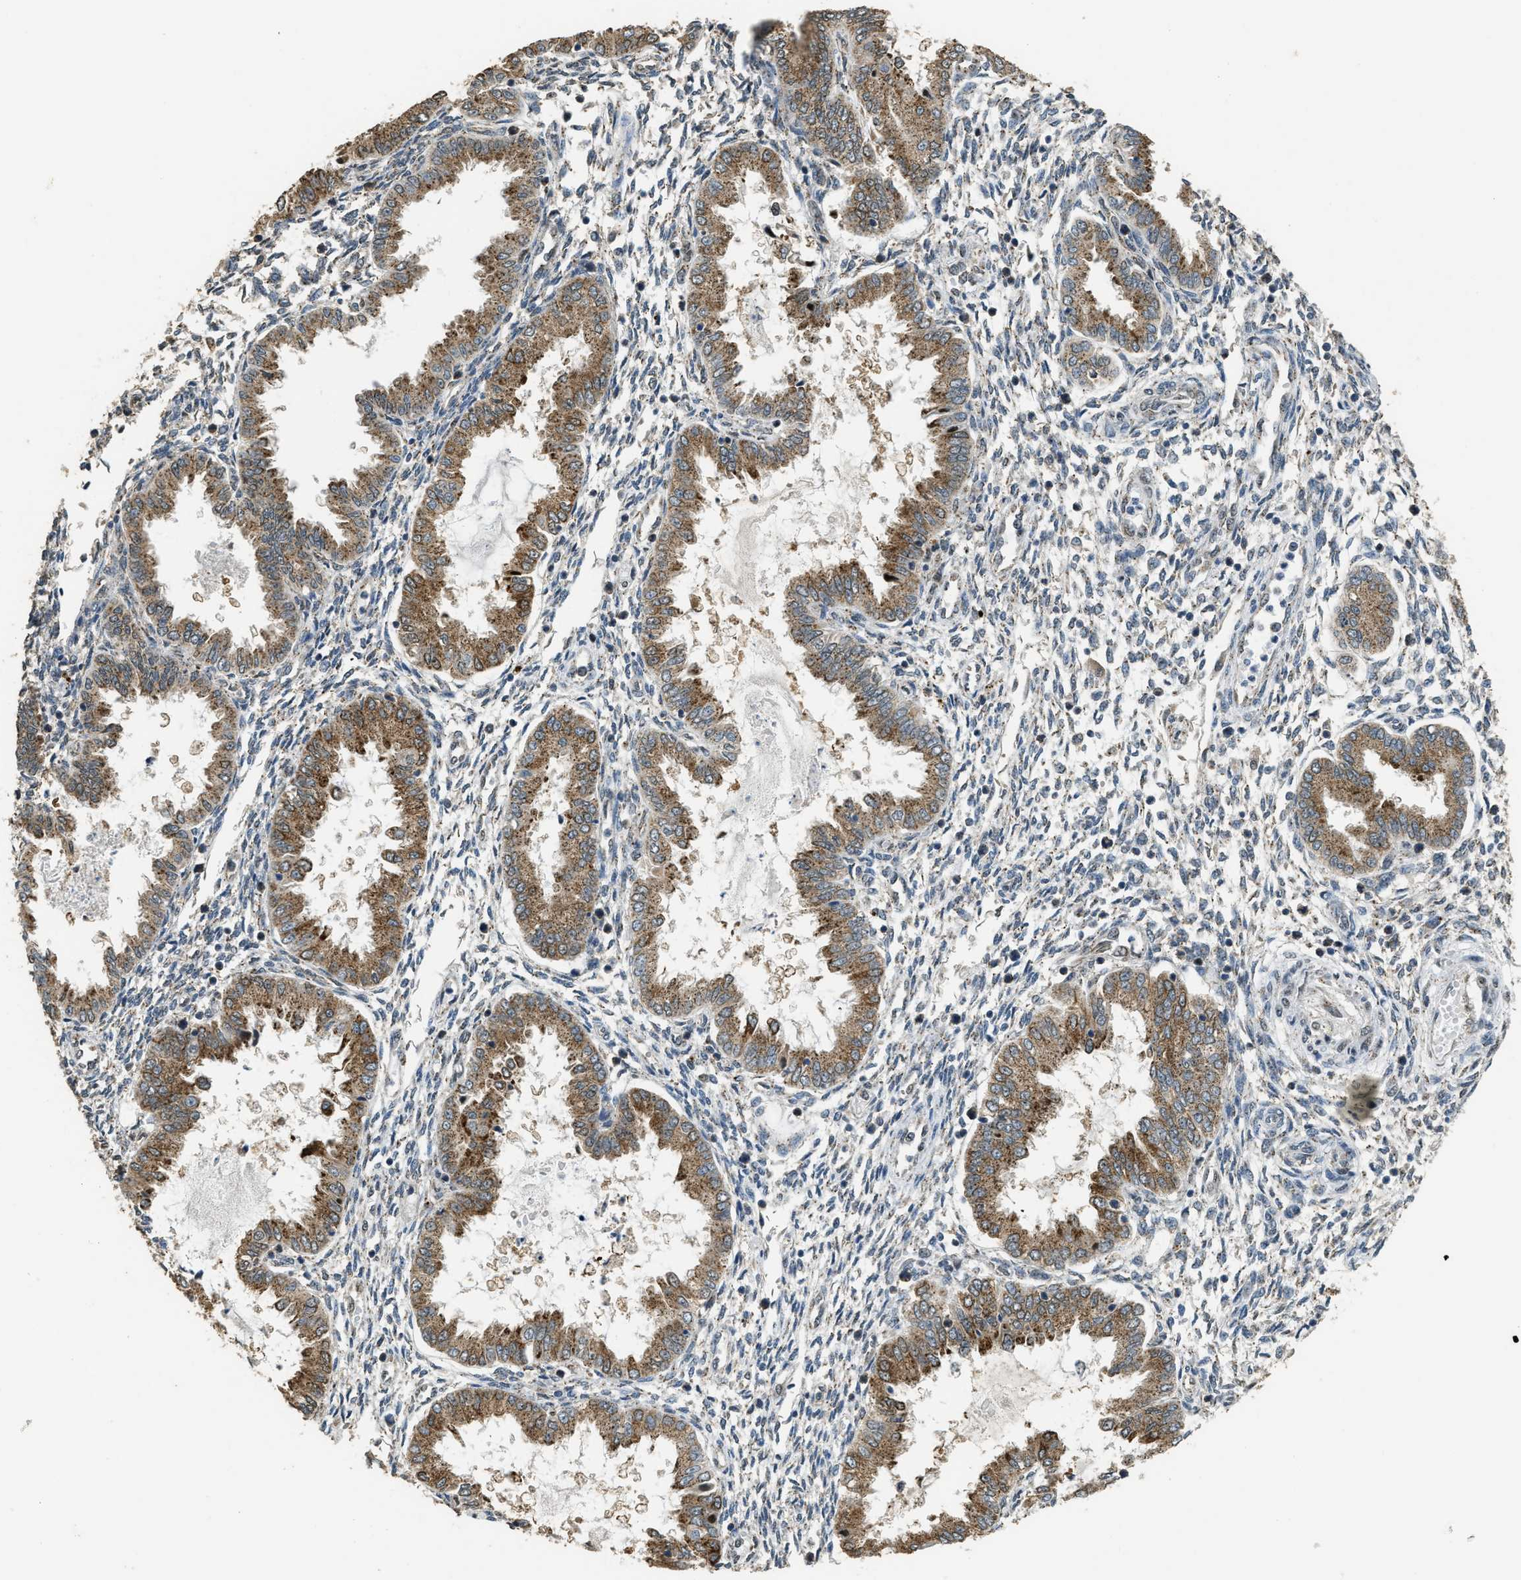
{"staining": {"intensity": "moderate", "quantity": "<25%", "location": "nuclear"}, "tissue": "endometrium", "cell_type": "Cells in endometrial stroma", "image_type": "normal", "snomed": [{"axis": "morphology", "description": "Normal tissue, NOS"}, {"axis": "topography", "description": "Endometrium"}], "caption": "Protein staining of normal endometrium demonstrates moderate nuclear staining in about <25% of cells in endometrial stroma.", "gene": "IPO7", "patient": {"sex": "female", "age": 33}}